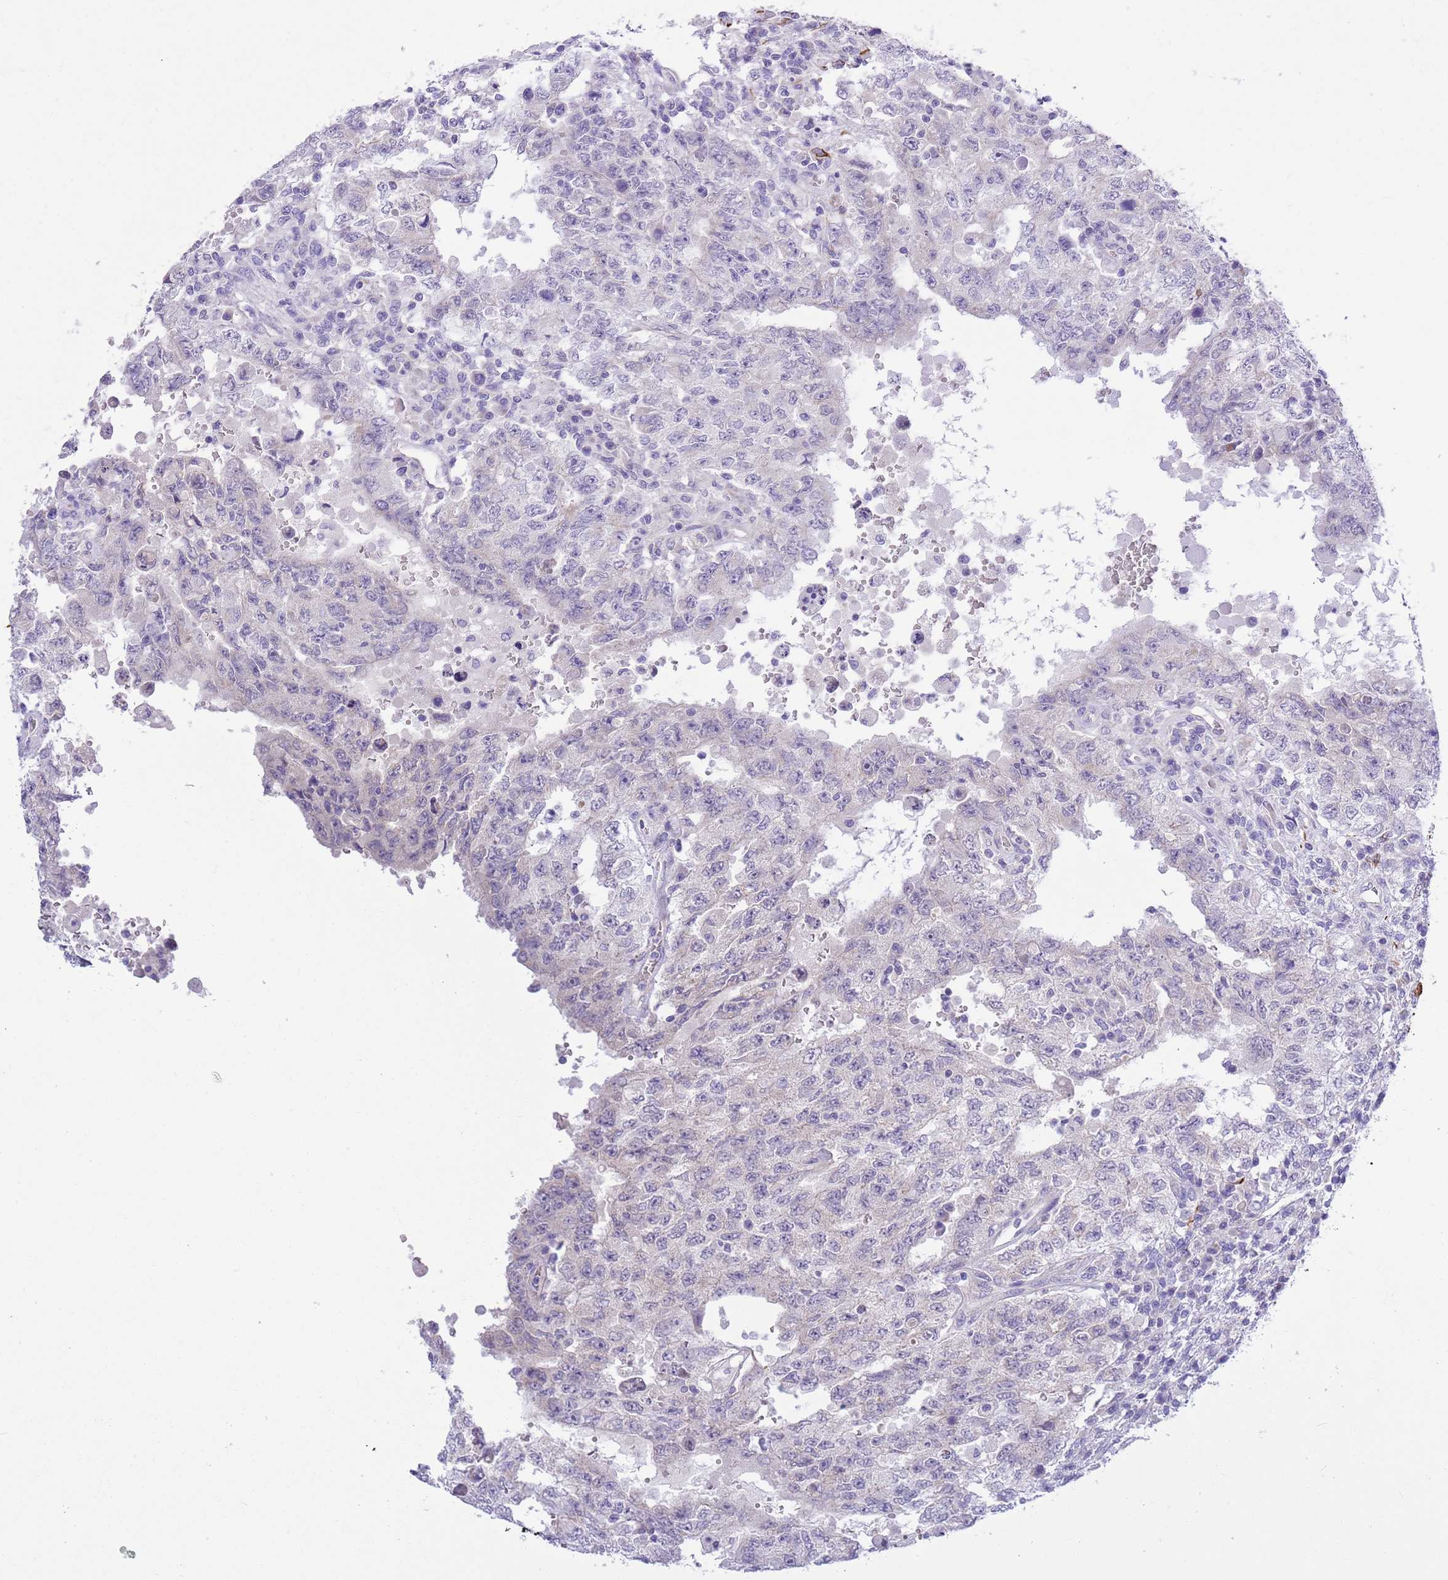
{"staining": {"intensity": "negative", "quantity": "none", "location": "none"}, "tissue": "testis cancer", "cell_type": "Tumor cells", "image_type": "cancer", "snomed": [{"axis": "morphology", "description": "Carcinoma, Embryonal, NOS"}, {"axis": "topography", "description": "Testis"}], "caption": "Tumor cells are negative for protein expression in human testis embryonal carcinoma. Nuclei are stained in blue.", "gene": "NET1", "patient": {"sex": "male", "age": 26}}